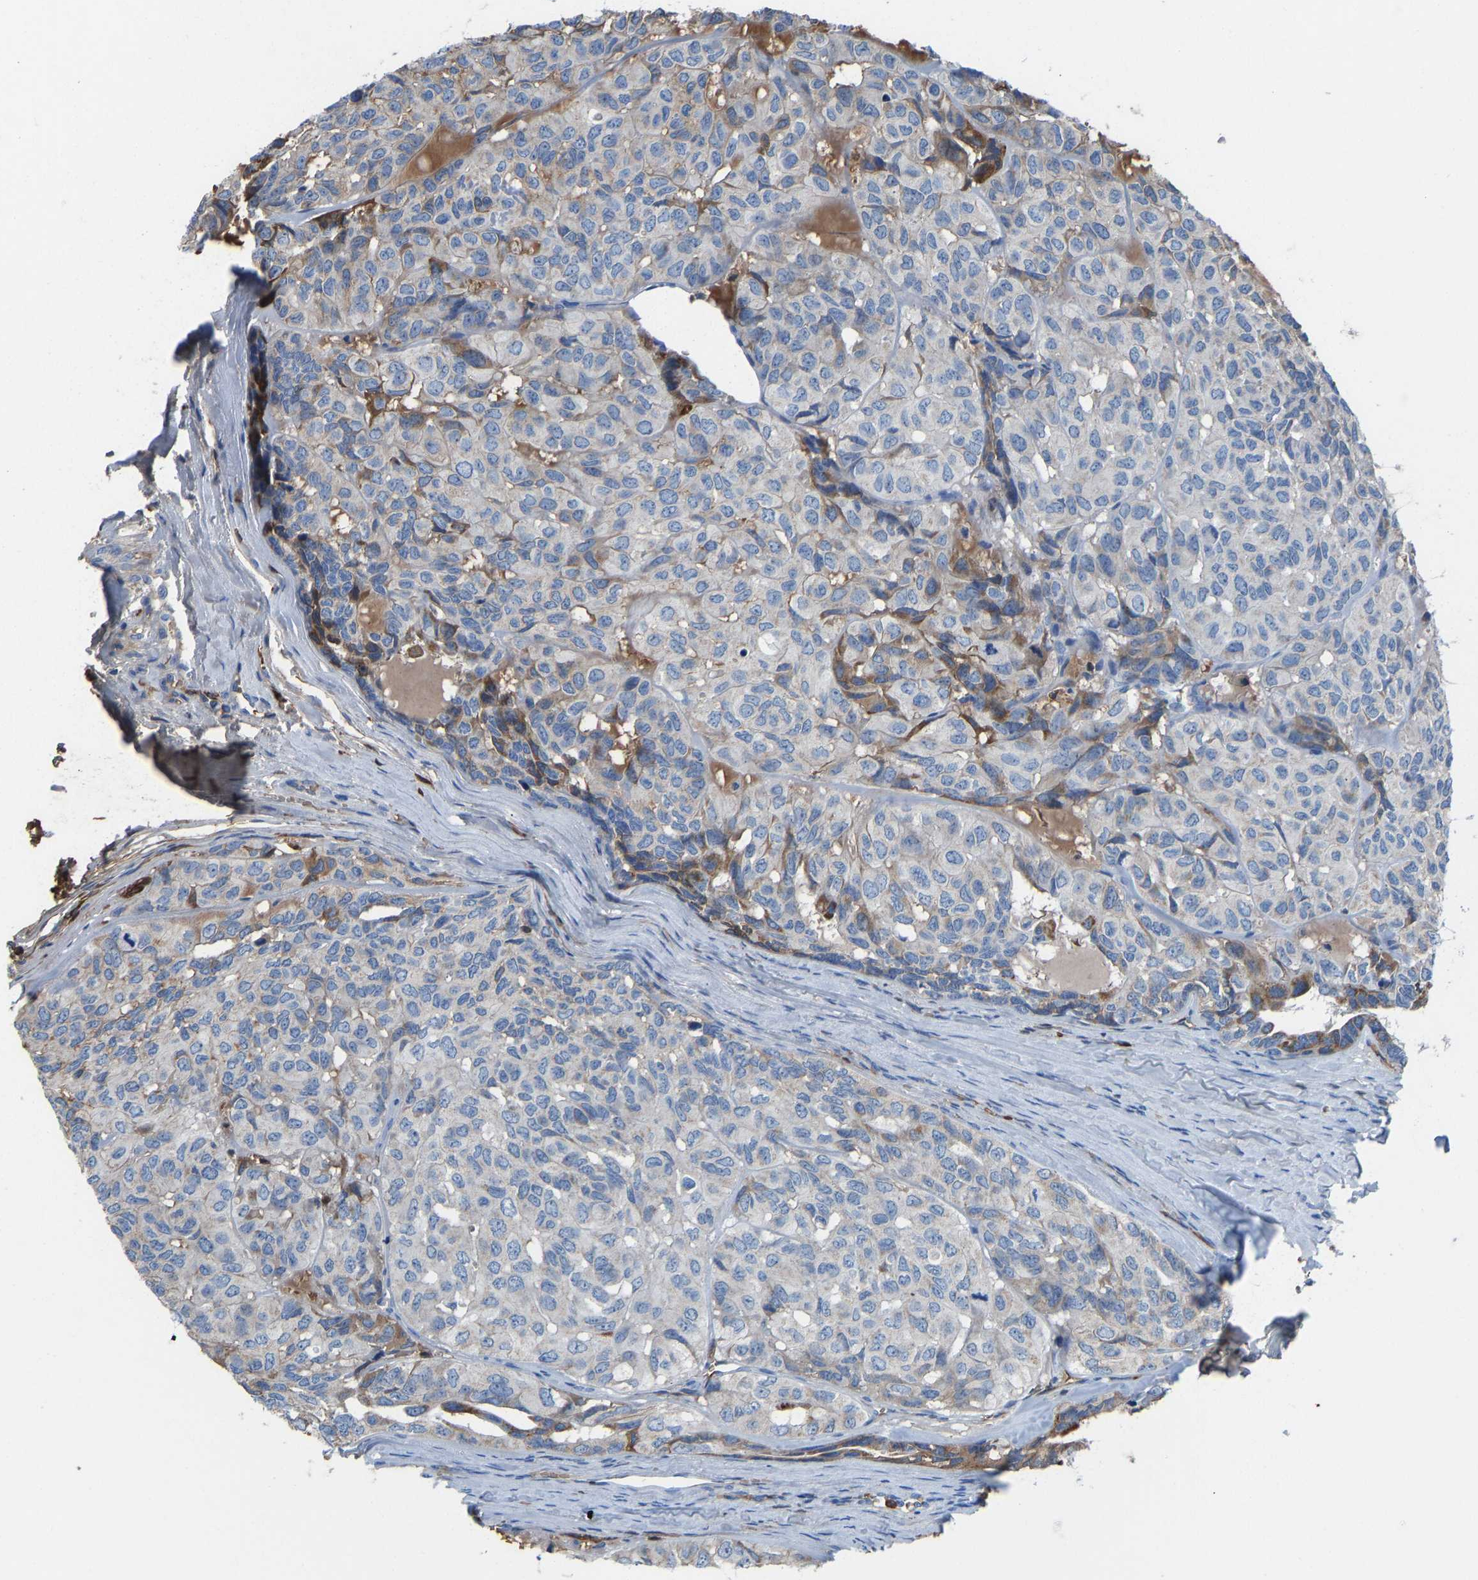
{"staining": {"intensity": "negative", "quantity": "none", "location": "none"}, "tissue": "head and neck cancer", "cell_type": "Tumor cells", "image_type": "cancer", "snomed": [{"axis": "morphology", "description": "Adenocarcinoma, NOS"}, {"axis": "topography", "description": "Salivary gland, NOS"}, {"axis": "topography", "description": "Head-Neck"}], "caption": "IHC histopathology image of adenocarcinoma (head and neck) stained for a protein (brown), which reveals no expression in tumor cells.", "gene": "PIGS", "patient": {"sex": "female", "age": 76}}